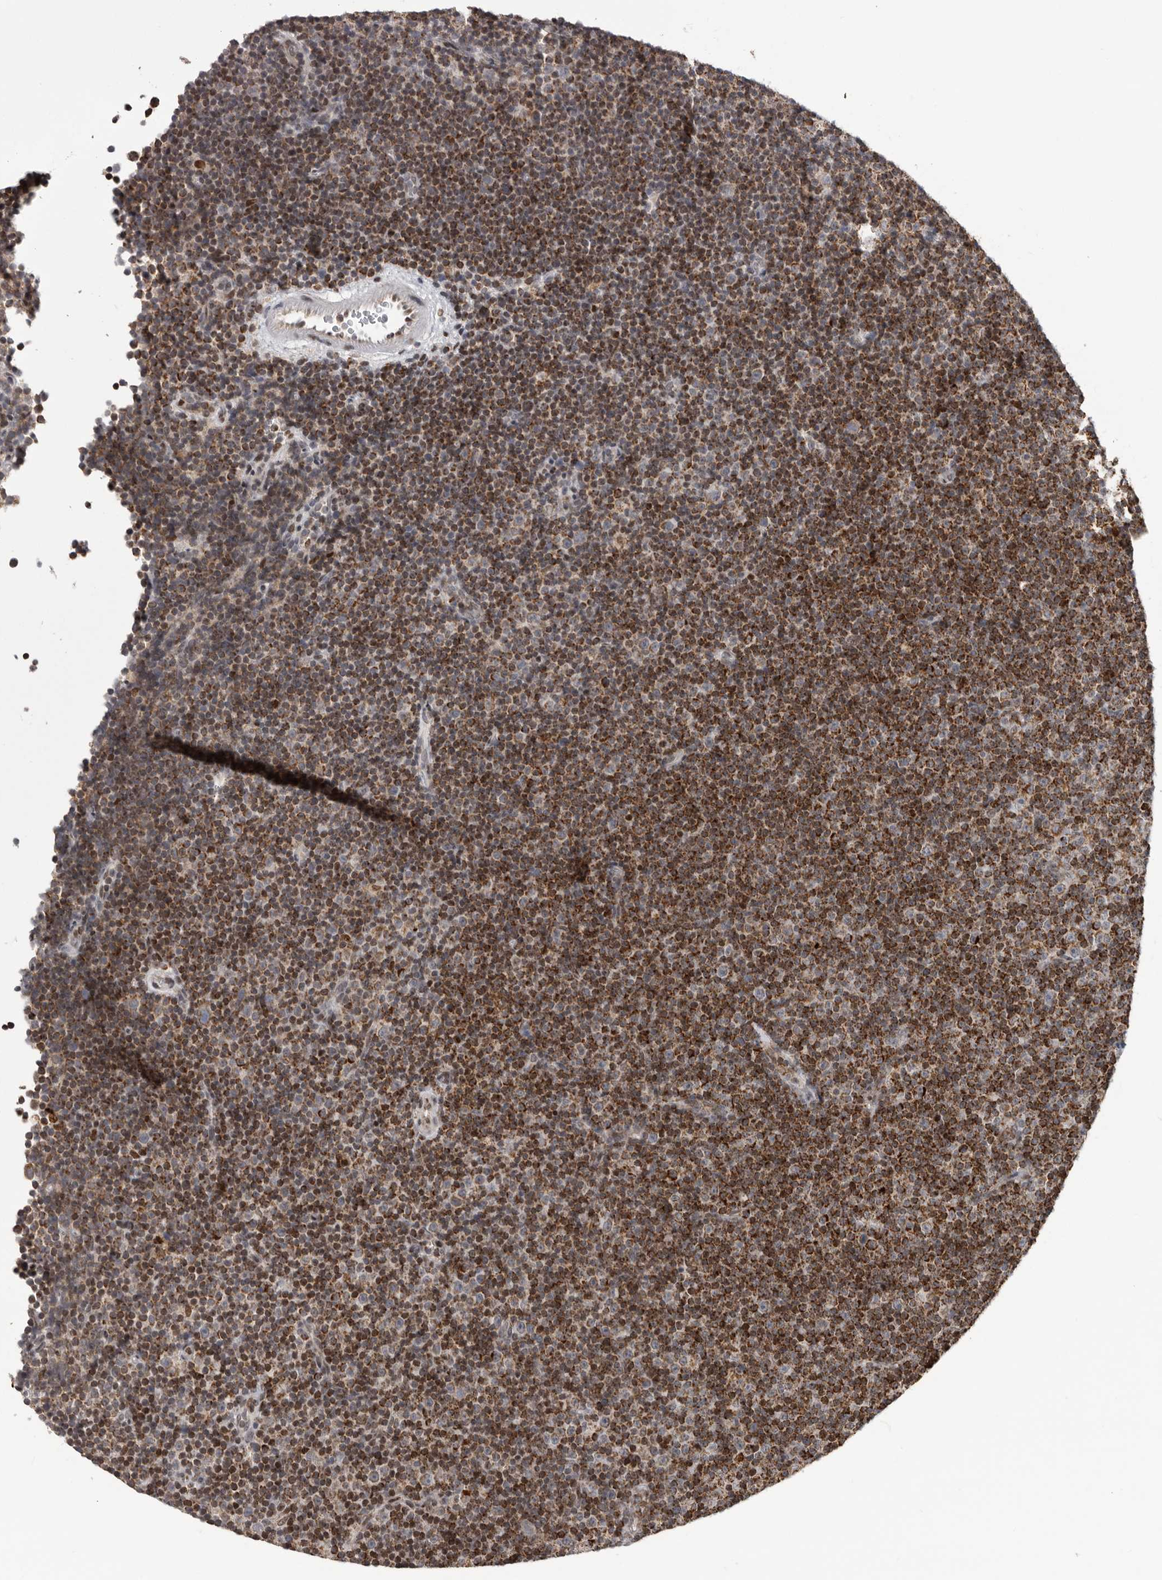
{"staining": {"intensity": "moderate", "quantity": ">75%", "location": "cytoplasmic/membranous"}, "tissue": "lymphoma", "cell_type": "Tumor cells", "image_type": "cancer", "snomed": [{"axis": "morphology", "description": "Malignant lymphoma, non-Hodgkin's type, Low grade"}, {"axis": "topography", "description": "Lymph node"}], "caption": "Moderate cytoplasmic/membranous protein expression is seen in approximately >75% of tumor cells in malignant lymphoma, non-Hodgkin's type (low-grade).", "gene": "C17orf99", "patient": {"sex": "female", "age": 67}}